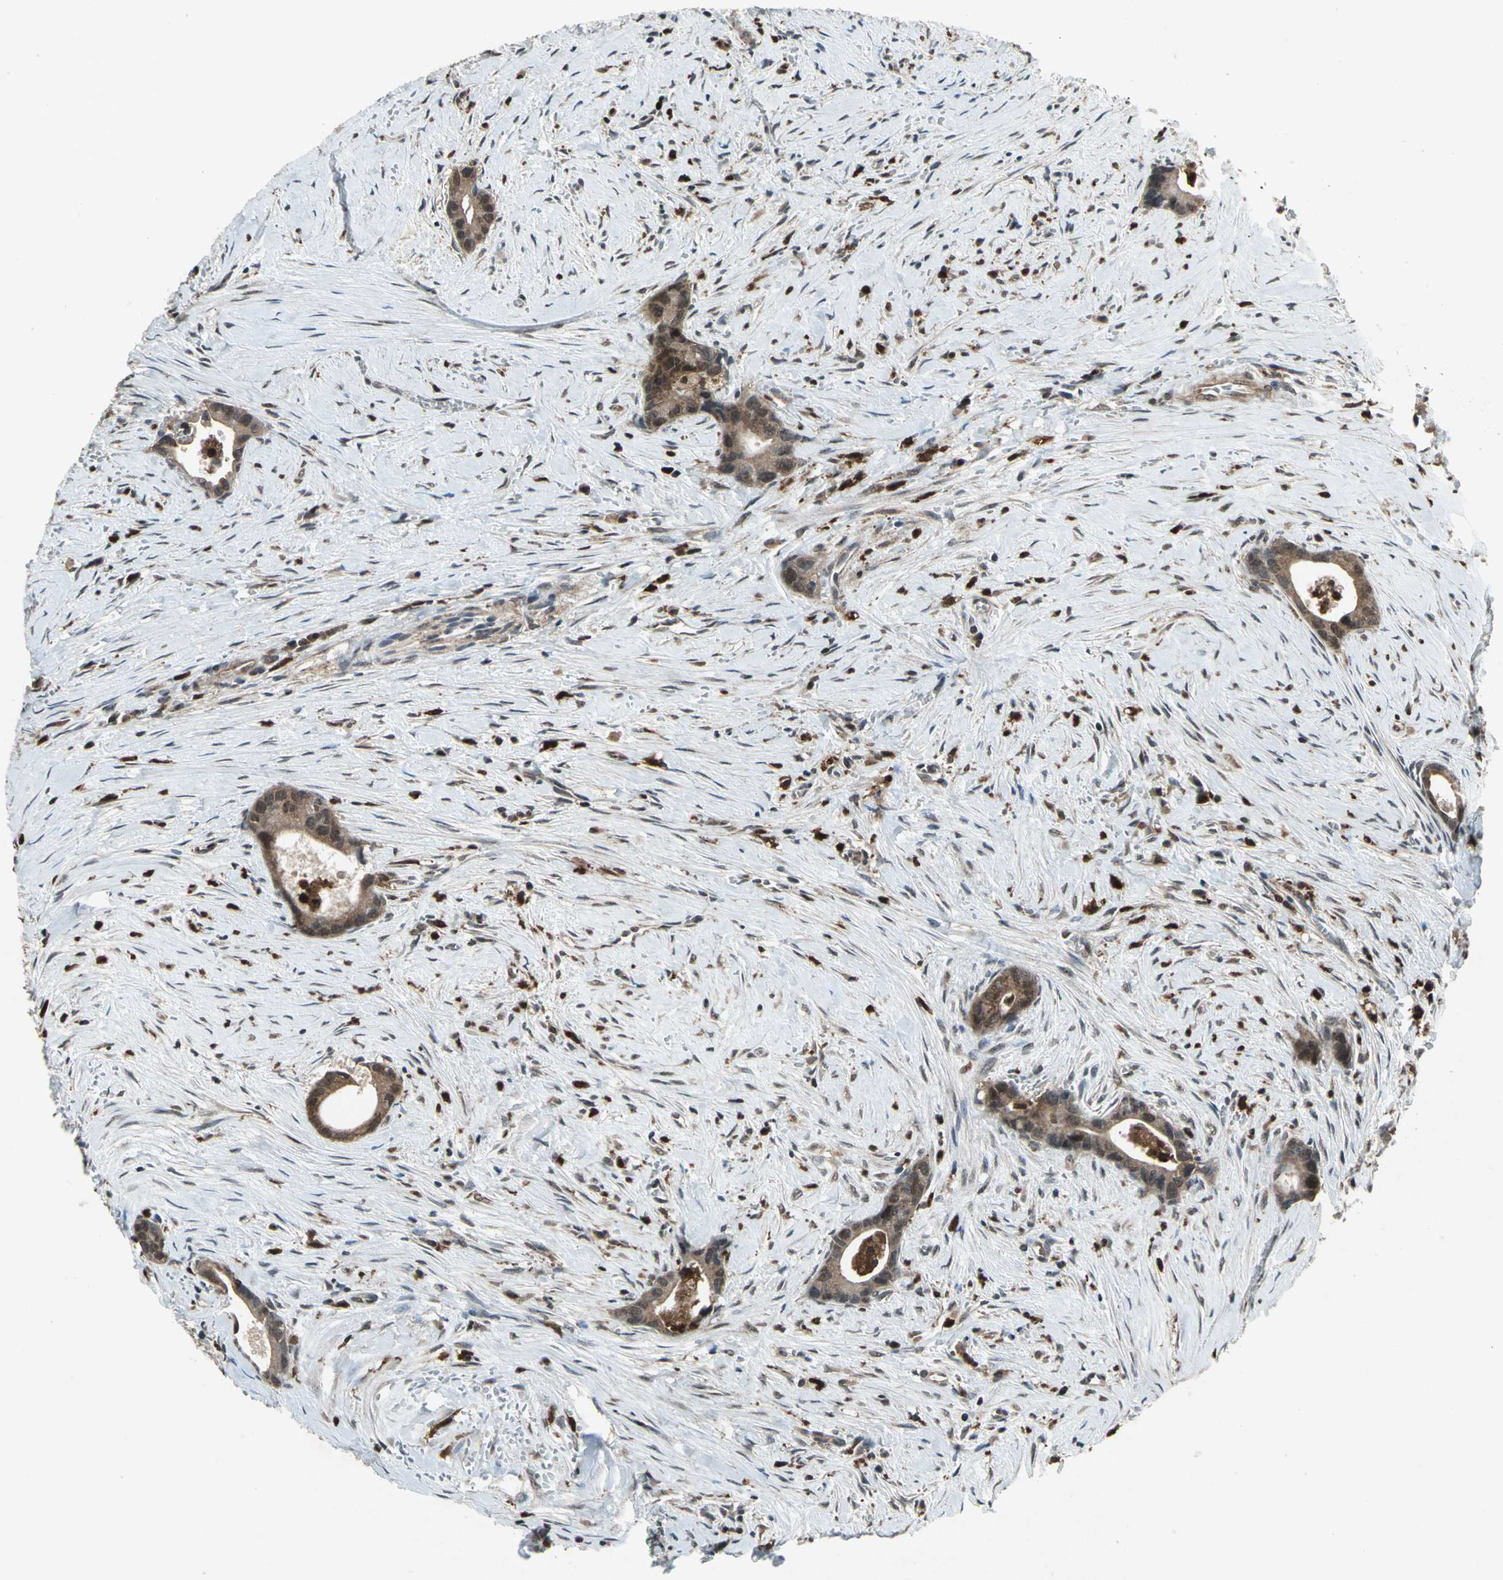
{"staining": {"intensity": "strong", "quantity": ">75%", "location": "cytoplasmic/membranous,nuclear"}, "tissue": "liver cancer", "cell_type": "Tumor cells", "image_type": "cancer", "snomed": [{"axis": "morphology", "description": "Cholangiocarcinoma"}, {"axis": "topography", "description": "Liver"}], "caption": "Human liver cancer stained with a brown dye exhibits strong cytoplasmic/membranous and nuclear positive expression in about >75% of tumor cells.", "gene": "PYCARD", "patient": {"sex": "female", "age": 55}}